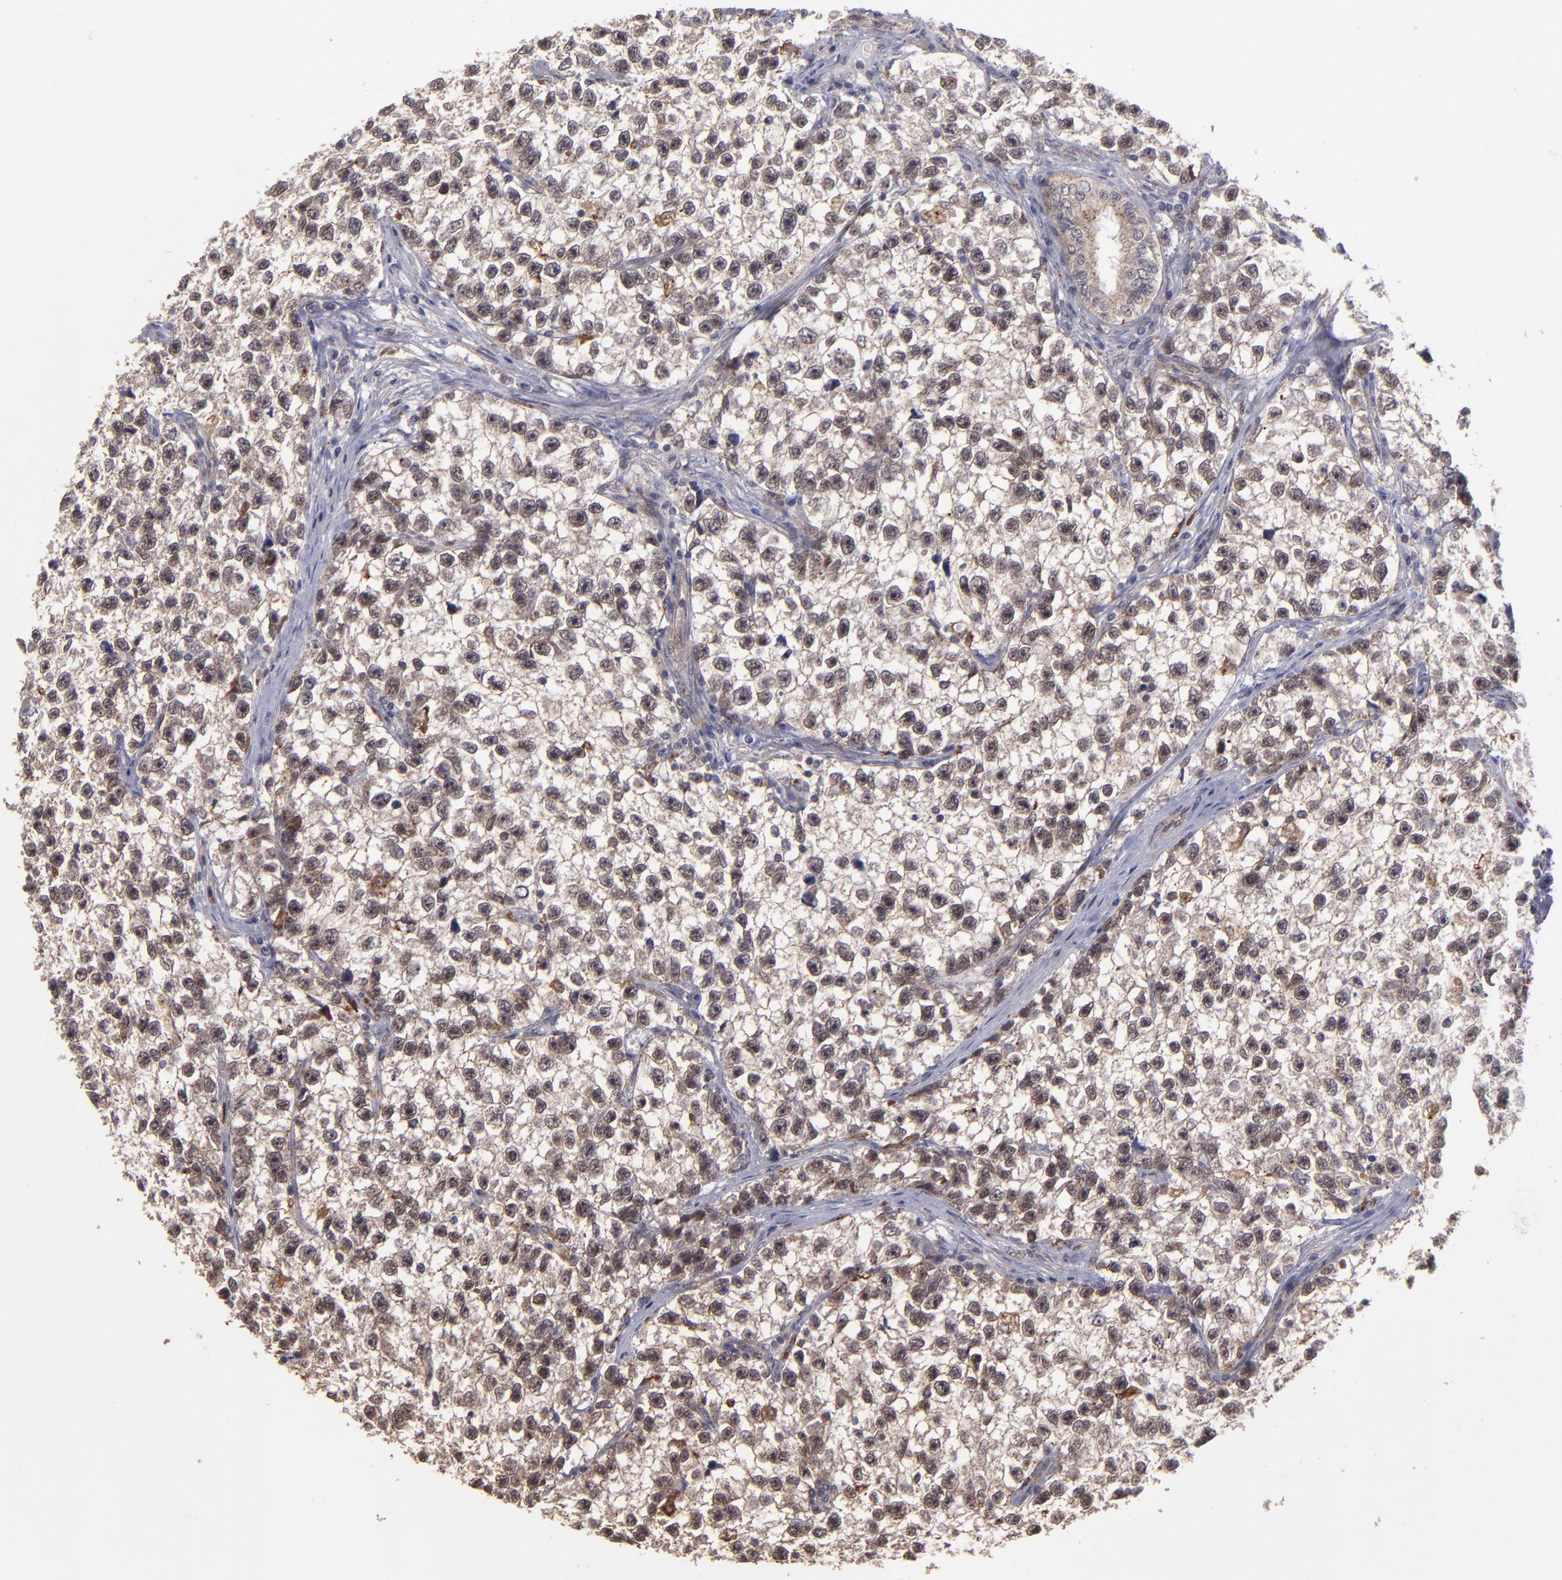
{"staining": {"intensity": "moderate", "quantity": "25%-75%", "location": "cytoplasmic/membranous,nuclear"}, "tissue": "testis cancer", "cell_type": "Tumor cells", "image_type": "cancer", "snomed": [{"axis": "morphology", "description": "Seminoma, NOS"}, {"axis": "morphology", "description": "Carcinoma, Embryonal, NOS"}, {"axis": "topography", "description": "Testis"}], "caption": "Protein expression analysis of seminoma (testis) reveals moderate cytoplasmic/membranous and nuclear expression in about 25%-75% of tumor cells.", "gene": "SIPA1L1", "patient": {"sex": "male", "age": 30}}